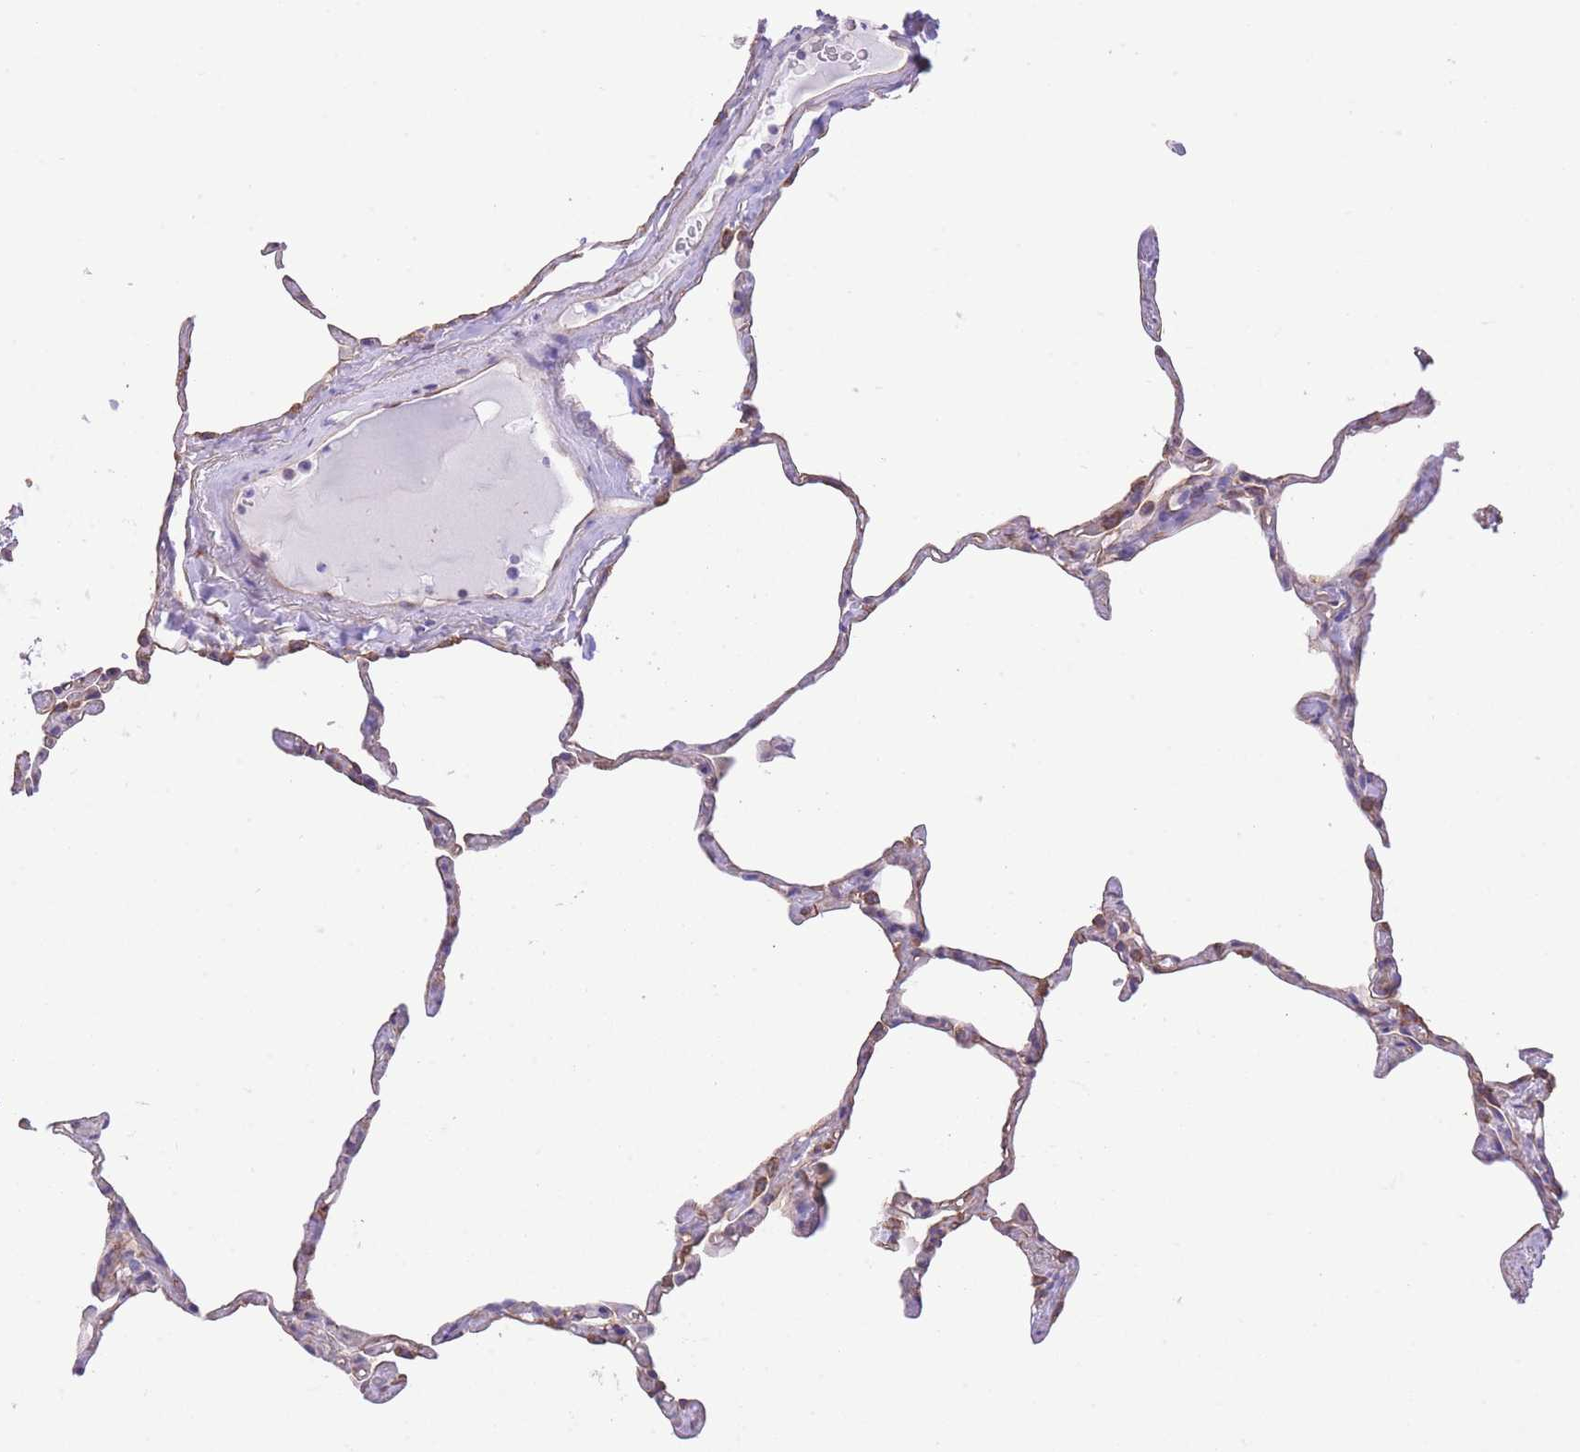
{"staining": {"intensity": "moderate", "quantity": "25%-75%", "location": "cytoplasmic/membranous"}, "tissue": "lung", "cell_type": "Alveolar cells", "image_type": "normal", "snomed": [{"axis": "morphology", "description": "Normal tissue, NOS"}, {"axis": "topography", "description": "Lung"}], "caption": "Normal lung was stained to show a protein in brown. There is medium levels of moderate cytoplasmic/membranous staining in about 25%-75% of alveolar cells. (brown staining indicates protein expression, while blue staining denotes nuclei).", "gene": "RHOU", "patient": {"sex": "male", "age": 65}}